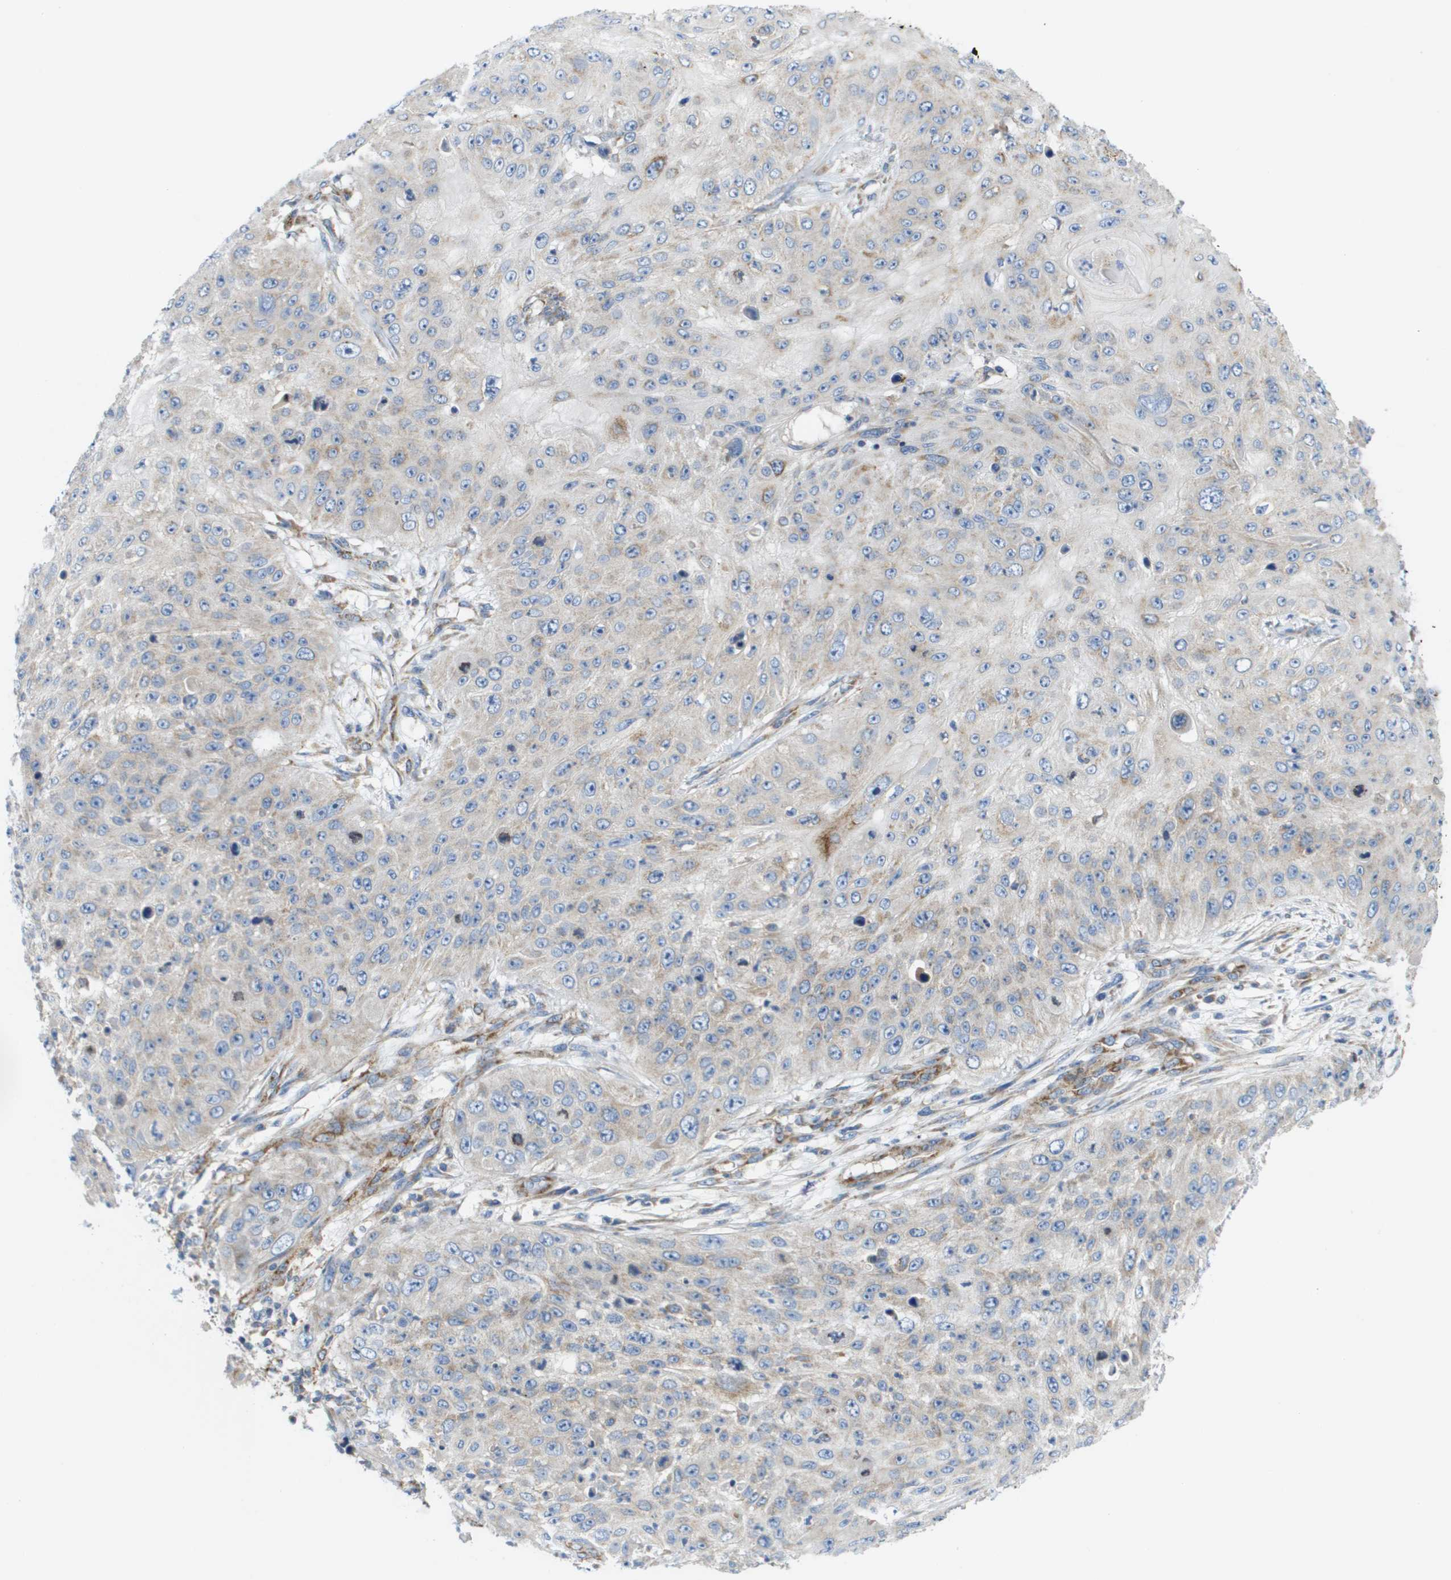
{"staining": {"intensity": "weak", "quantity": "<25%", "location": "cytoplasmic/membranous"}, "tissue": "skin cancer", "cell_type": "Tumor cells", "image_type": "cancer", "snomed": [{"axis": "morphology", "description": "Squamous cell carcinoma, NOS"}, {"axis": "topography", "description": "Skin"}], "caption": "Human squamous cell carcinoma (skin) stained for a protein using immunohistochemistry demonstrates no positivity in tumor cells.", "gene": "FIS1", "patient": {"sex": "female", "age": 80}}